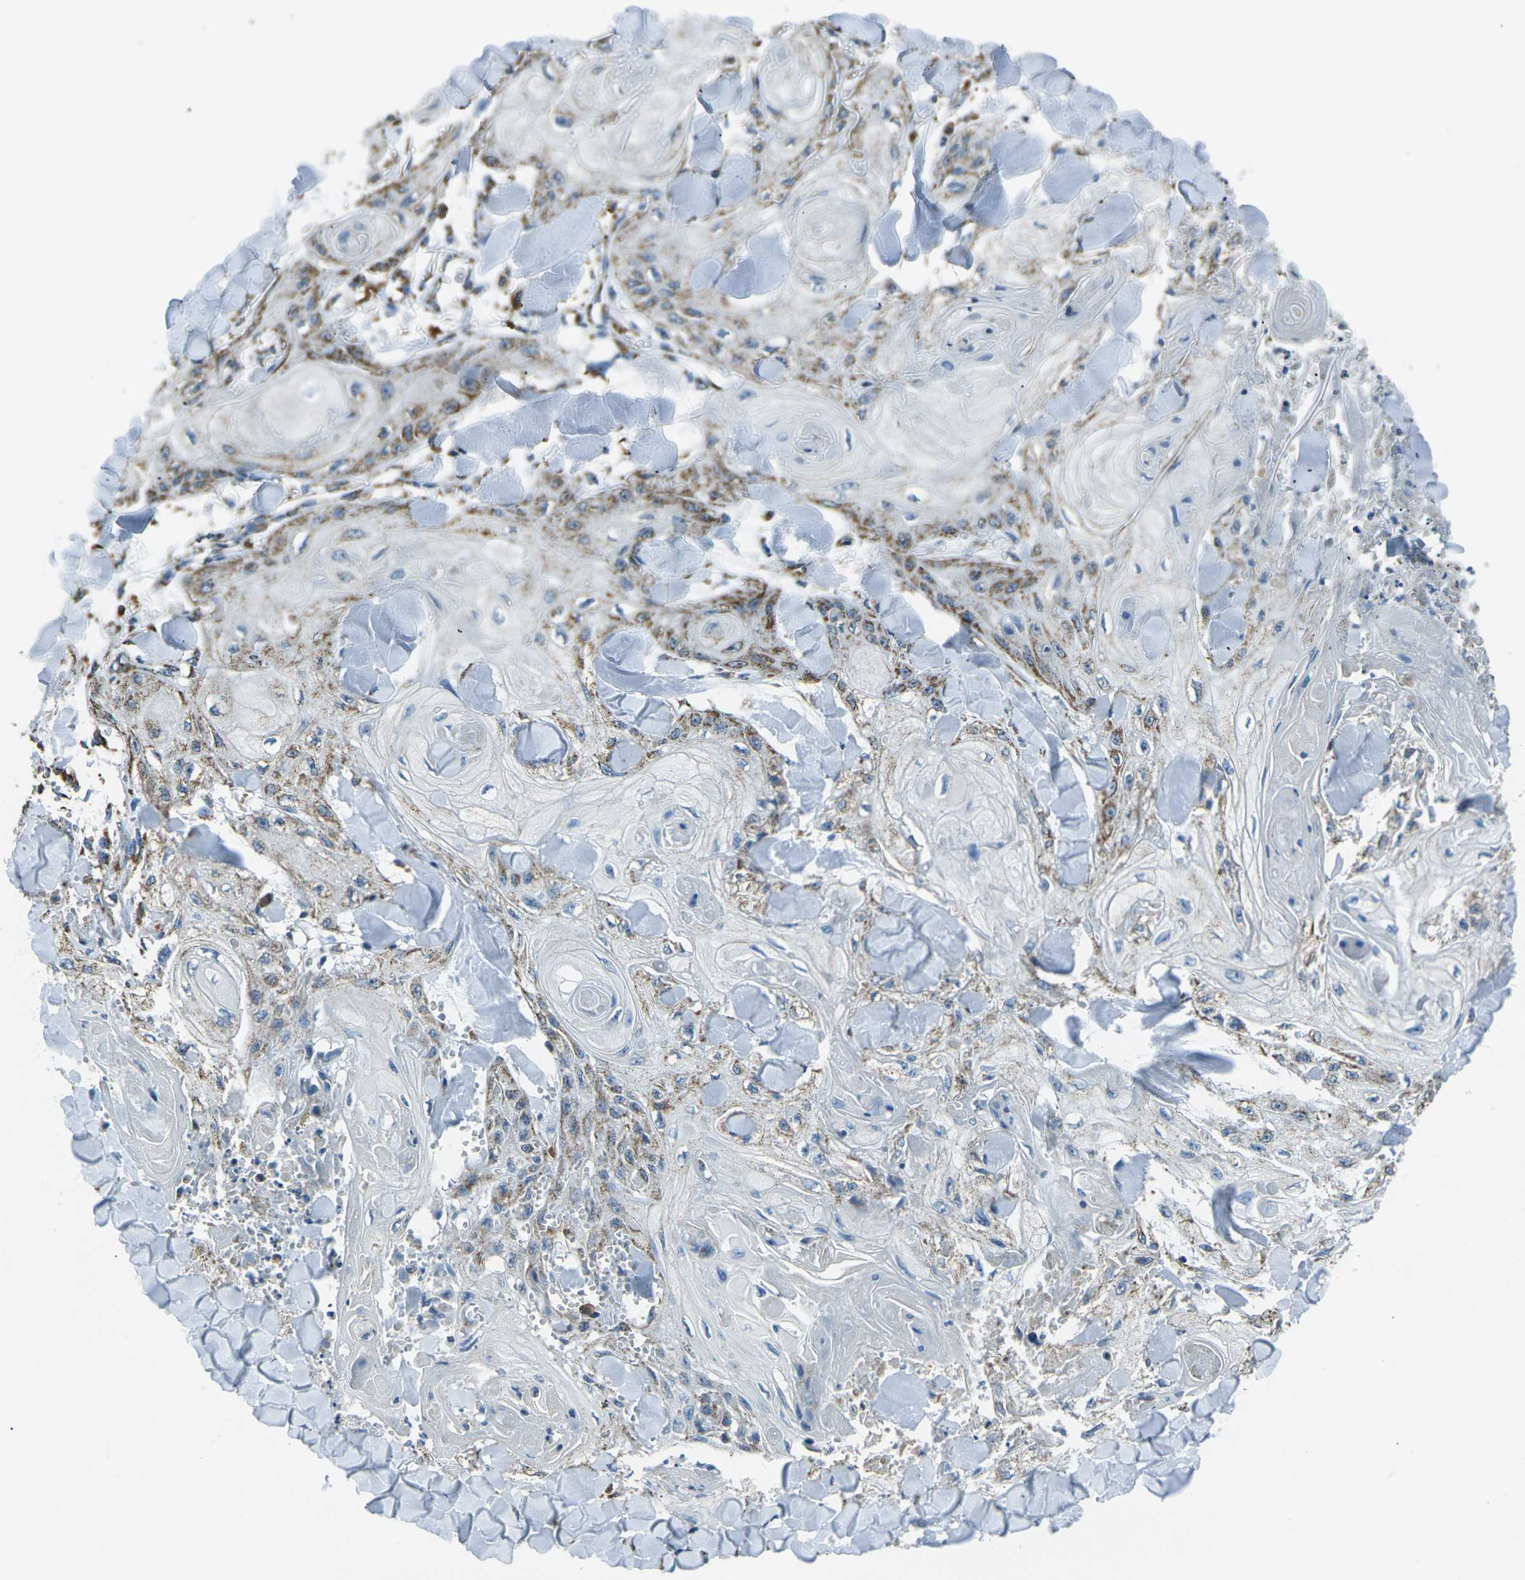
{"staining": {"intensity": "moderate", "quantity": ">75%", "location": "cytoplasmic/membranous"}, "tissue": "skin cancer", "cell_type": "Tumor cells", "image_type": "cancer", "snomed": [{"axis": "morphology", "description": "Squamous cell carcinoma, NOS"}, {"axis": "topography", "description": "Skin"}], "caption": "Skin cancer tissue shows moderate cytoplasmic/membranous expression in about >75% of tumor cells, visualized by immunohistochemistry.", "gene": "IRF3", "patient": {"sex": "male", "age": 74}}